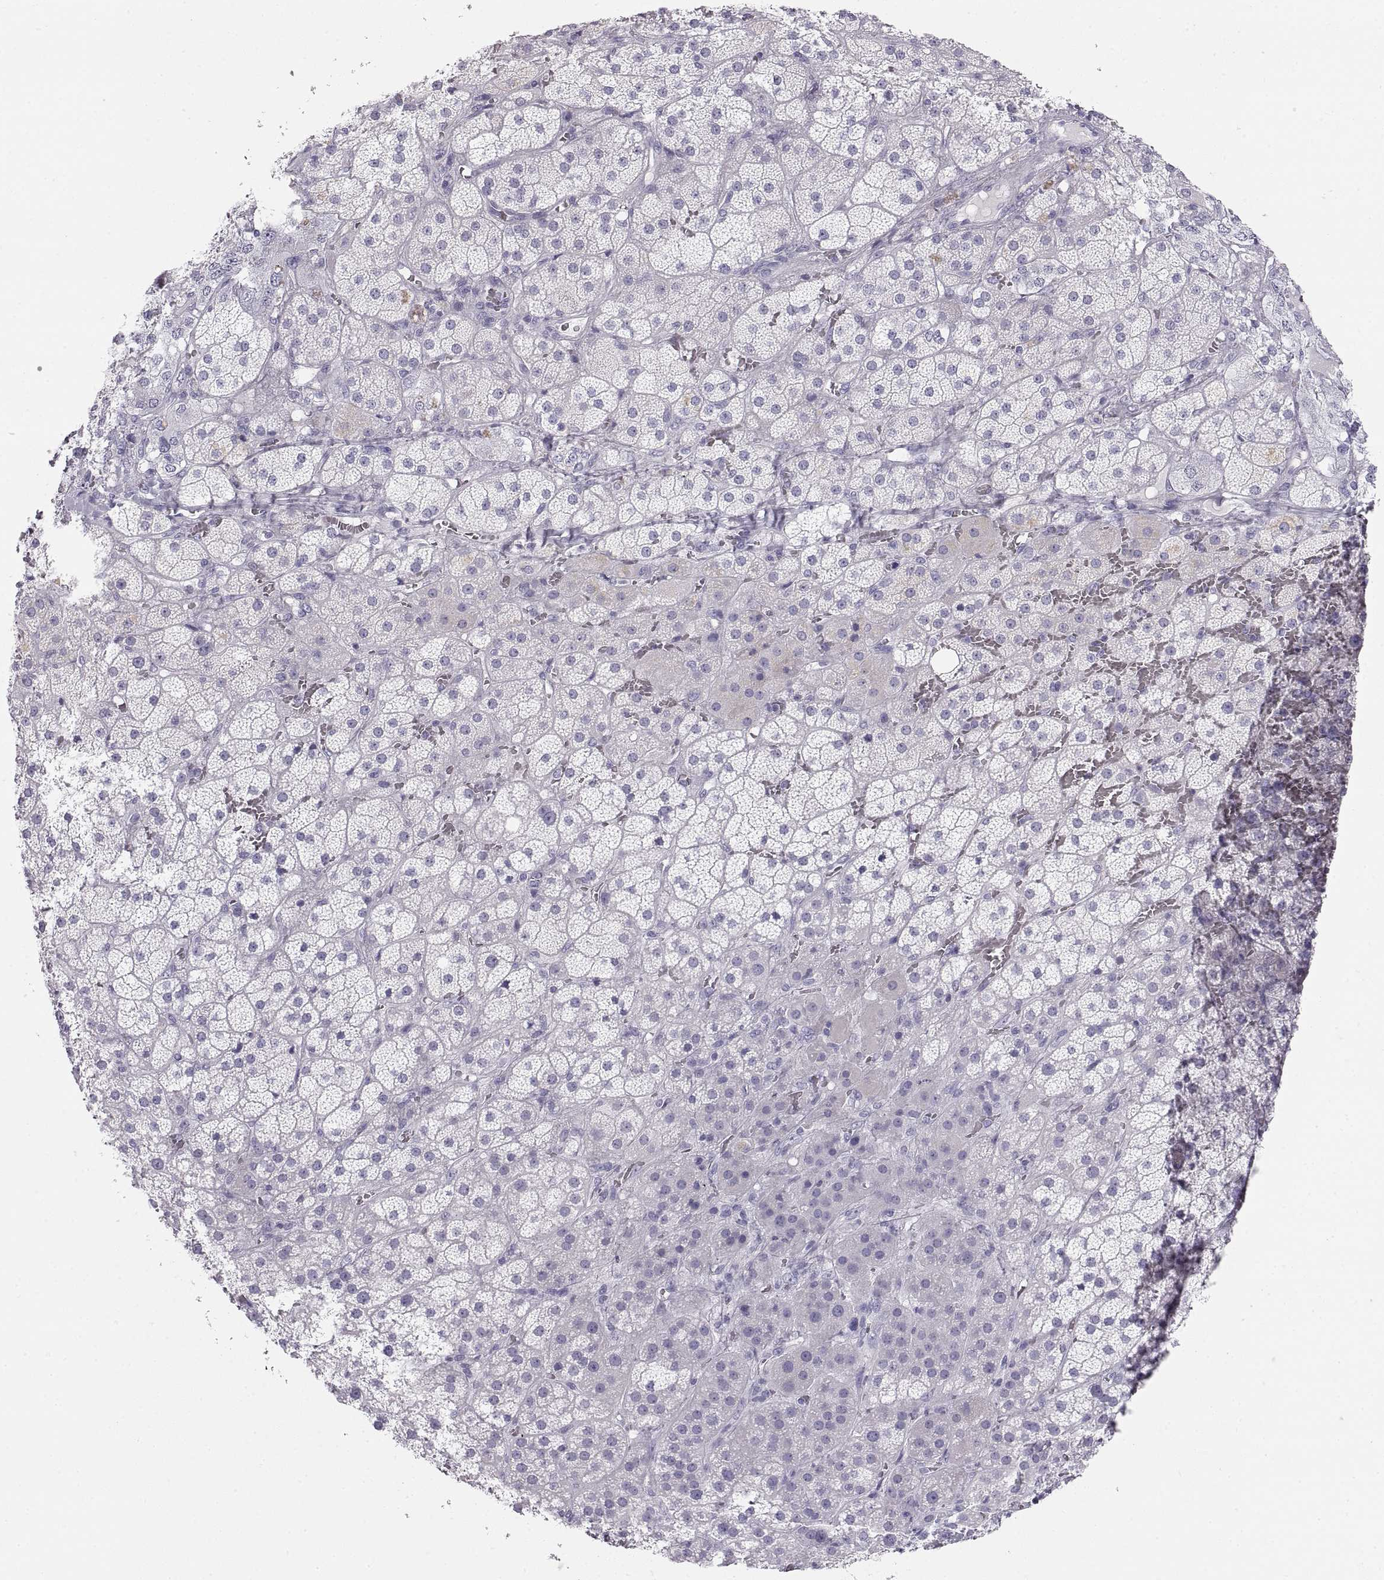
{"staining": {"intensity": "negative", "quantity": "none", "location": "none"}, "tissue": "adrenal gland", "cell_type": "Glandular cells", "image_type": "normal", "snomed": [{"axis": "morphology", "description": "Normal tissue, NOS"}, {"axis": "topography", "description": "Adrenal gland"}], "caption": "The immunohistochemistry (IHC) image has no significant staining in glandular cells of adrenal gland.", "gene": "SEMG1", "patient": {"sex": "male", "age": 57}}